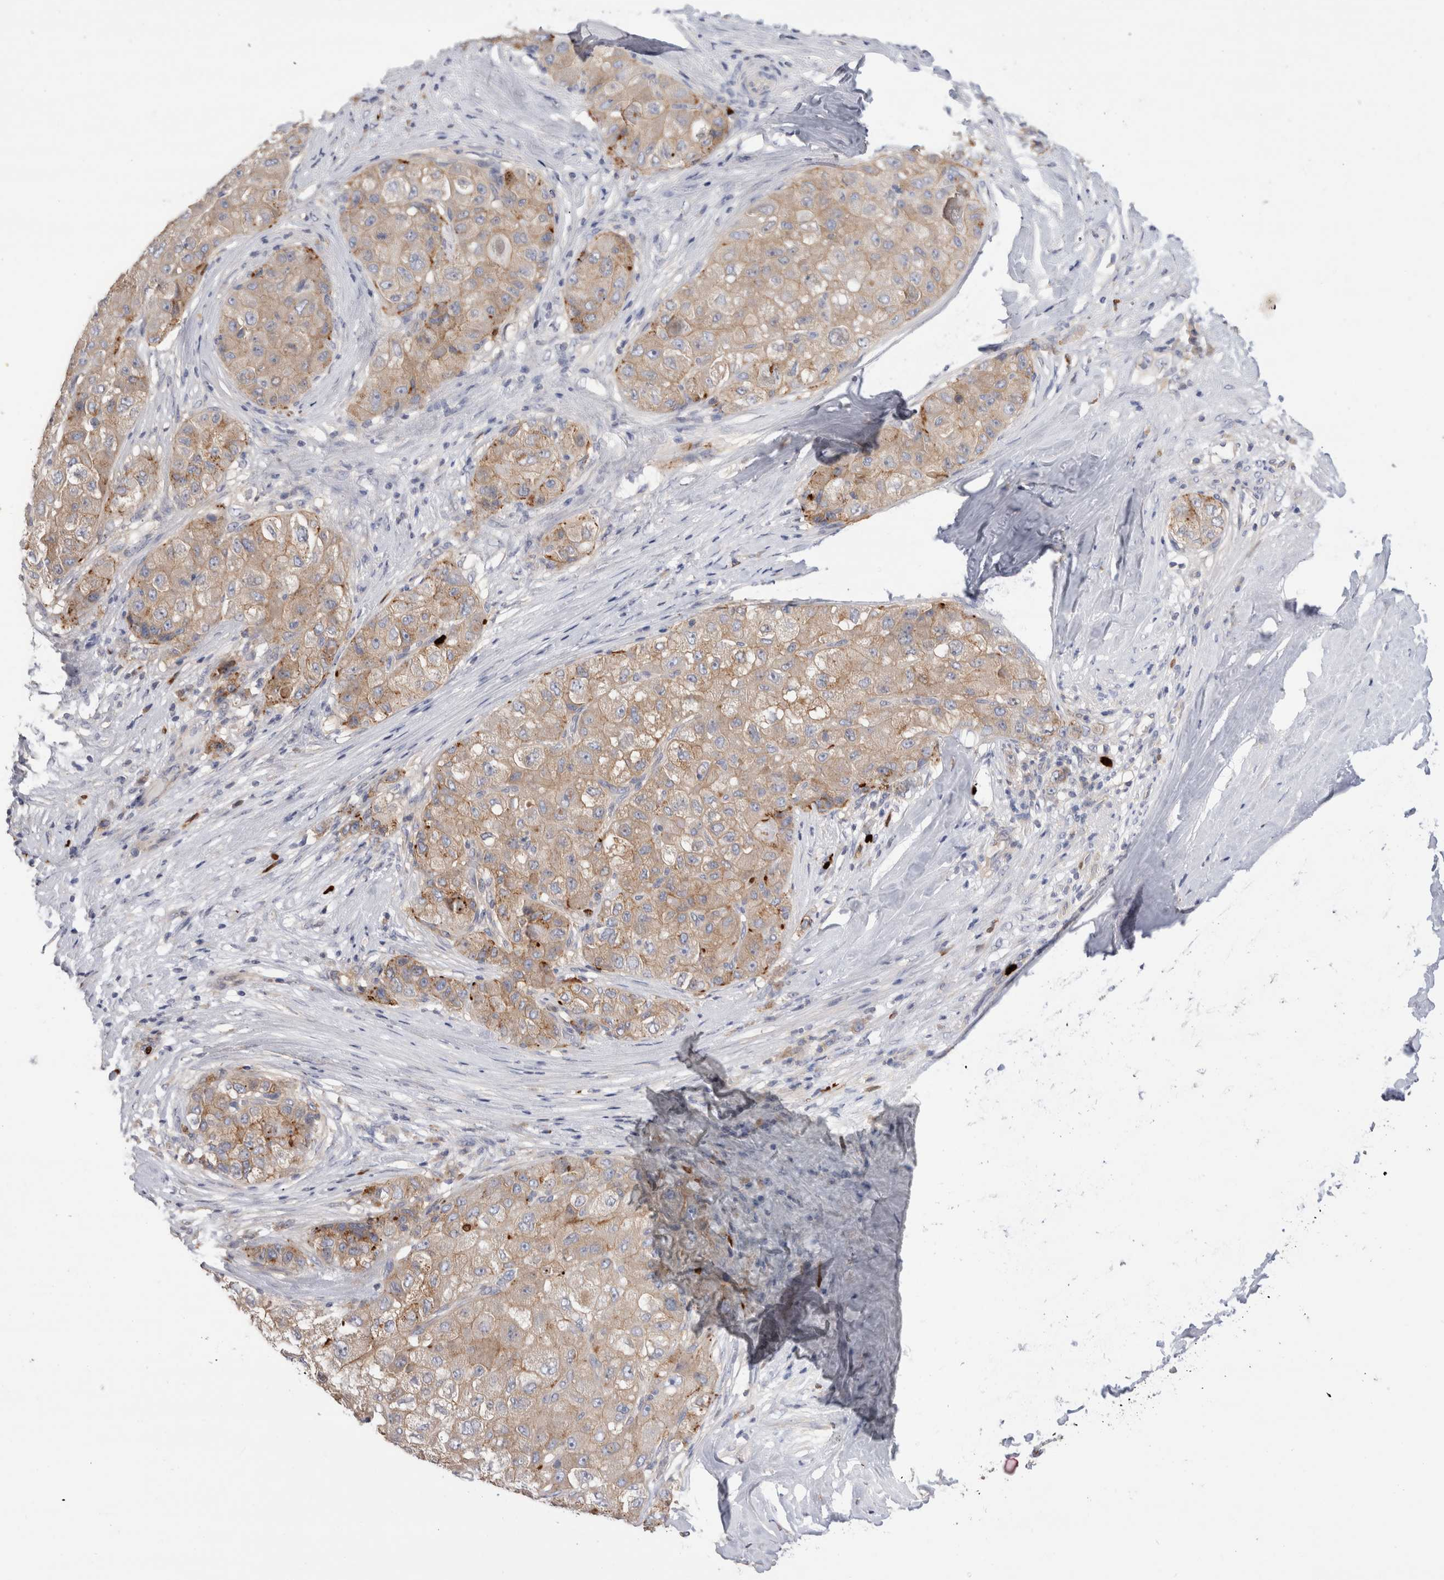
{"staining": {"intensity": "weak", "quantity": ">75%", "location": "cytoplasmic/membranous"}, "tissue": "liver cancer", "cell_type": "Tumor cells", "image_type": "cancer", "snomed": [{"axis": "morphology", "description": "Carcinoma, Hepatocellular, NOS"}, {"axis": "topography", "description": "Liver"}], "caption": "Hepatocellular carcinoma (liver) tissue exhibits weak cytoplasmic/membranous staining in approximately >75% of tumor cells The staining was performed using DAB, with brown indicating positive protein expression. Nuclei are stained blue with hematoxylin.", "gene": "NXT2", "patient": {"sex": "male", "age": 80}}